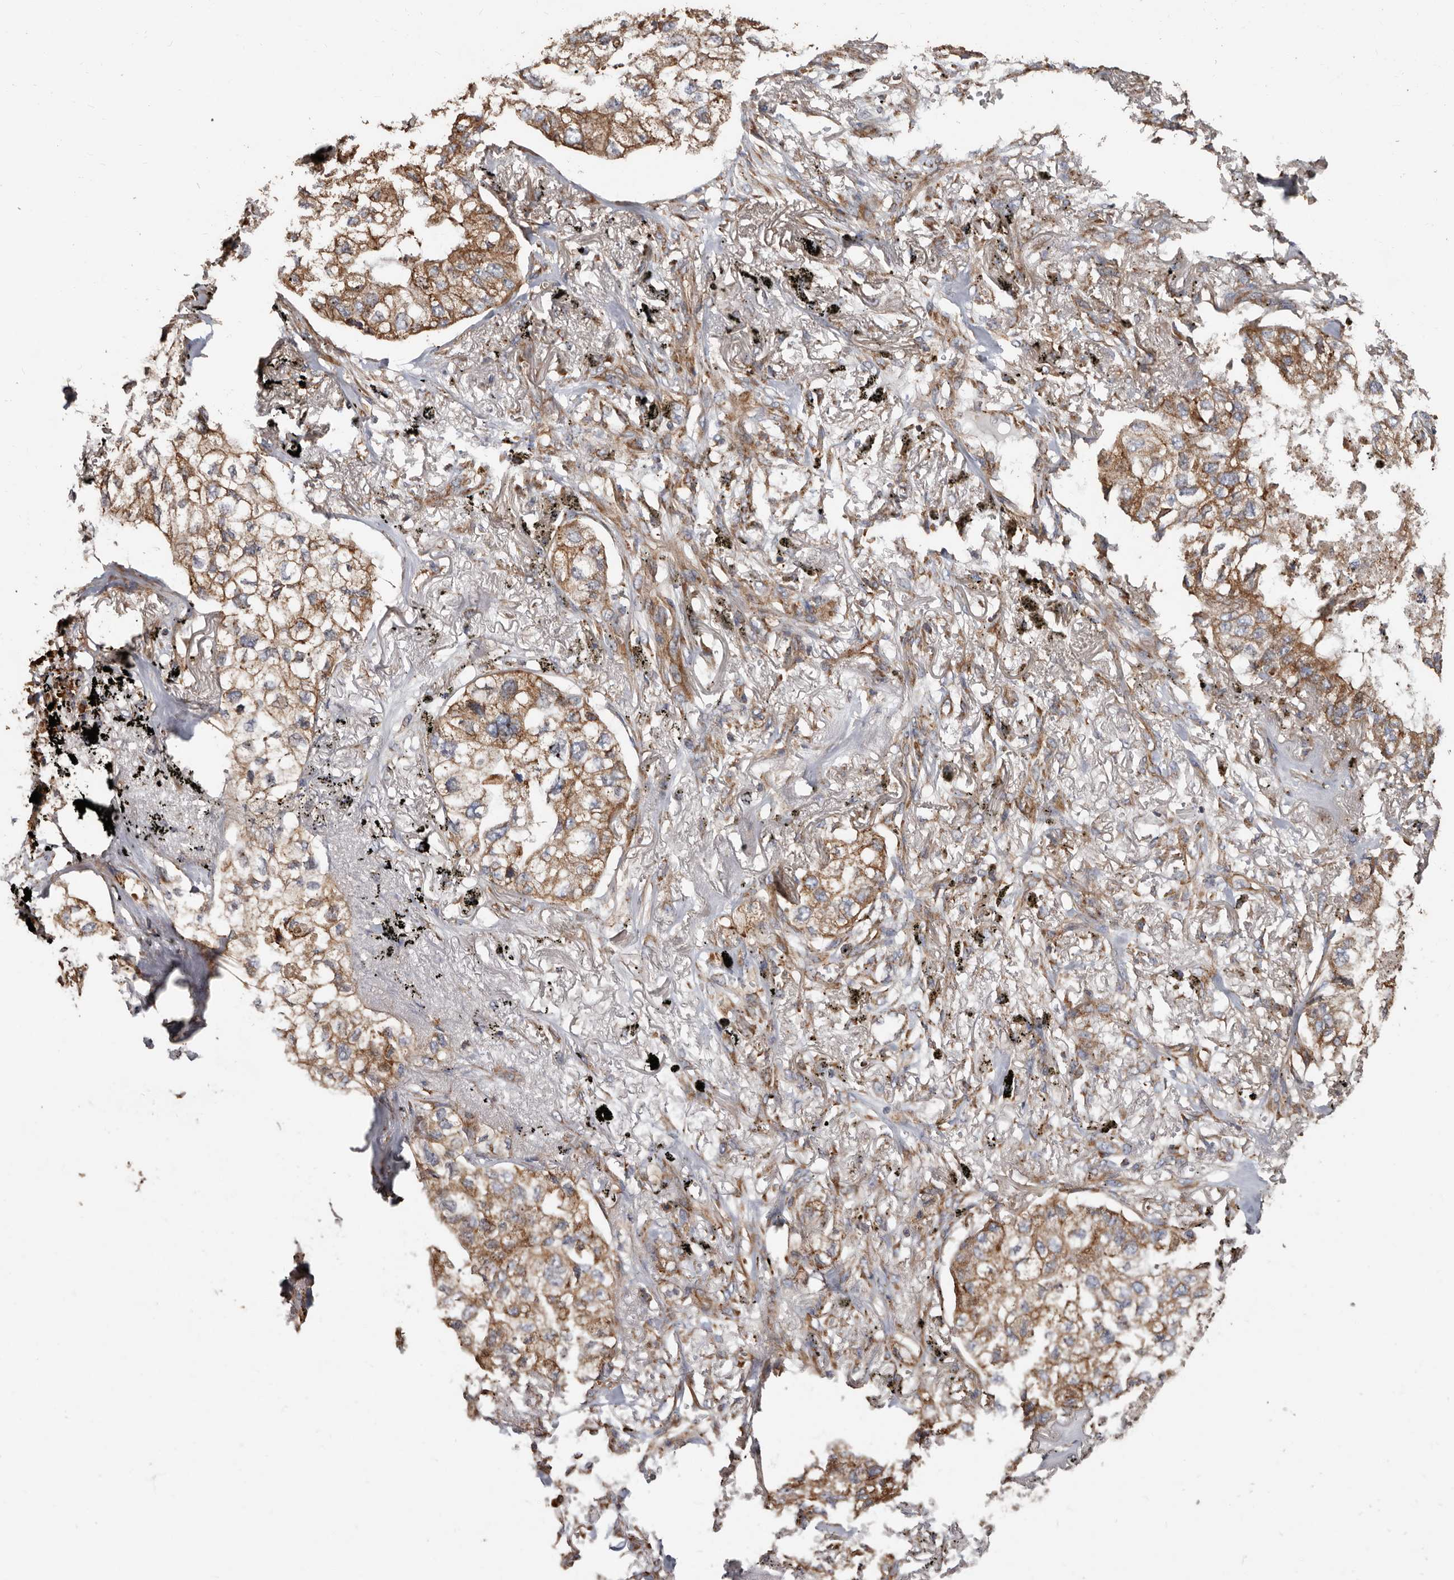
{"staining": {"intensity": "moderate", "quantity": ">75%", "location": "cytoplasmic/membranous"}, "tissue": "lung cancer", "cell_type": "Tumor cells", "image_type": "cancer", "snomed": [{"axis": "morphology", "description": "Adenocarcinoma, NOS"}, {"axis": "topography", "description": "Lung"}], "caption": "High-magnification brightfield microscopy of adenocarcinoma (lung) stained with DAB (3,3'-diaminobenzidine) (brown) and counterstained with hematoxylin (blue). tumor cells exhibit moderate cytoplasmic/membranous staining is identified in approximately>75% of cells.", "gene": "OSGIN2", "patient": {"sex": "male", "age": 65}}